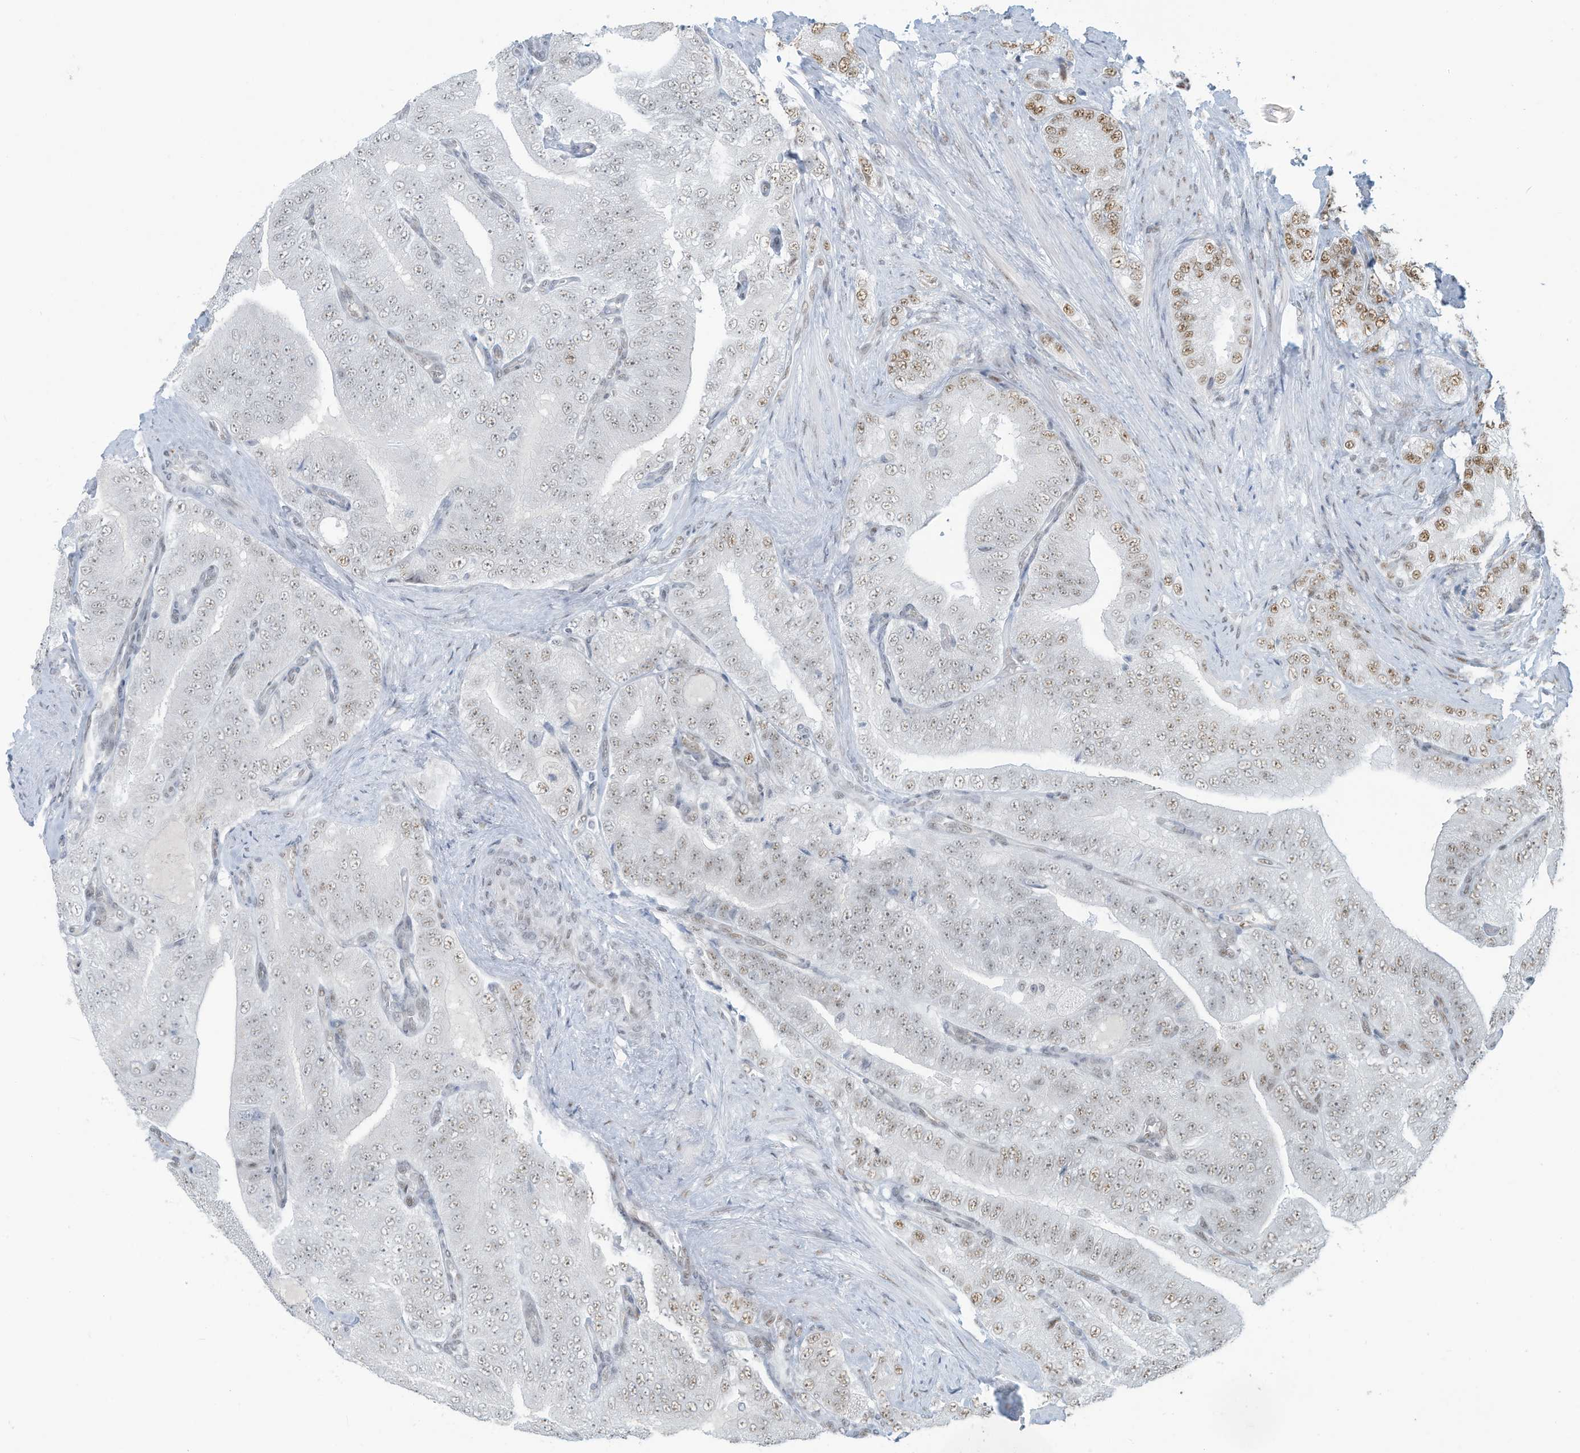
{"staining": {"intensity": "moderate", "quantity": "<25%", "location": "nuclear"}, "tissue": "prostate cancer", "cell_type": "Tumor cells", "image_type": "cancer", "snomed": [{"axis": "morphology", "description": "Adenocarcinoma, High grade"}, {"axis": "topography", "description": "Prostate"}], "caption": "The photomicrograph demonstrates staining of prostate cancer (high-grade adenocarcinoma), revealing moderate nuclear protein positivity (brown color) within tumor cells. (Brightfield microscopy of DAB IHC at high magnification).", "gene": "SARNP", "patient": {"sex": "male", "age": 58}}